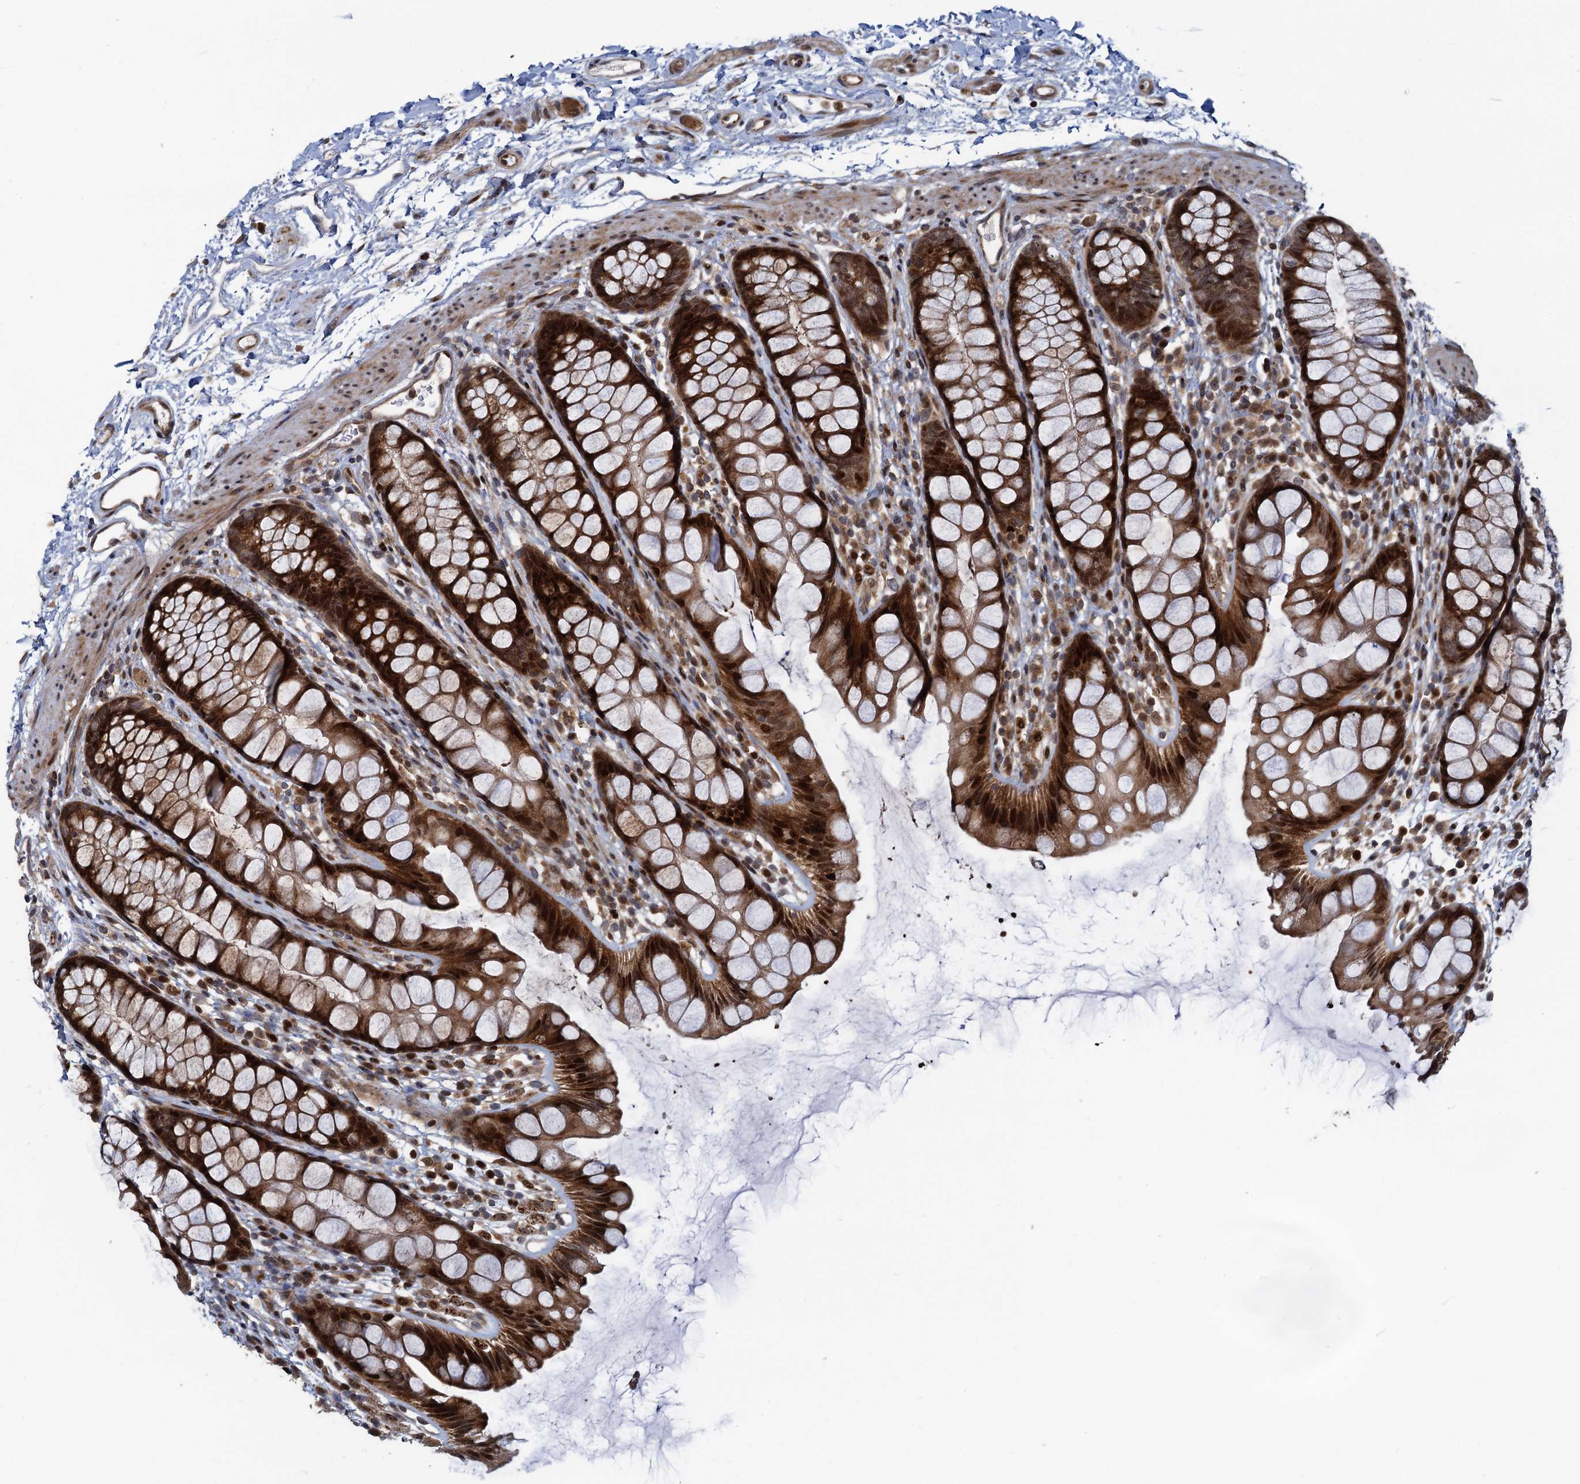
{"staining": {"intensity": "strong", "quantity": ">75%", "location": "cytoplasmic/membranous,nuclear"}, "tissue": "rectum", "cell_type": "Glandular cells", "image_type": "normal", "snomed": [{"axis": "morphology", "description": "Normal tissue, NOS"}, {"axis": "topography", "description": "Rectum"}], "caption": "Protein staining of unremarkable rectum shows strong cytoplasmic/membranous,nuclear expression in approximately >75% of glandular cells.", "gene": "ATOSA", "patient": {"sex": "female", "age": 65}}